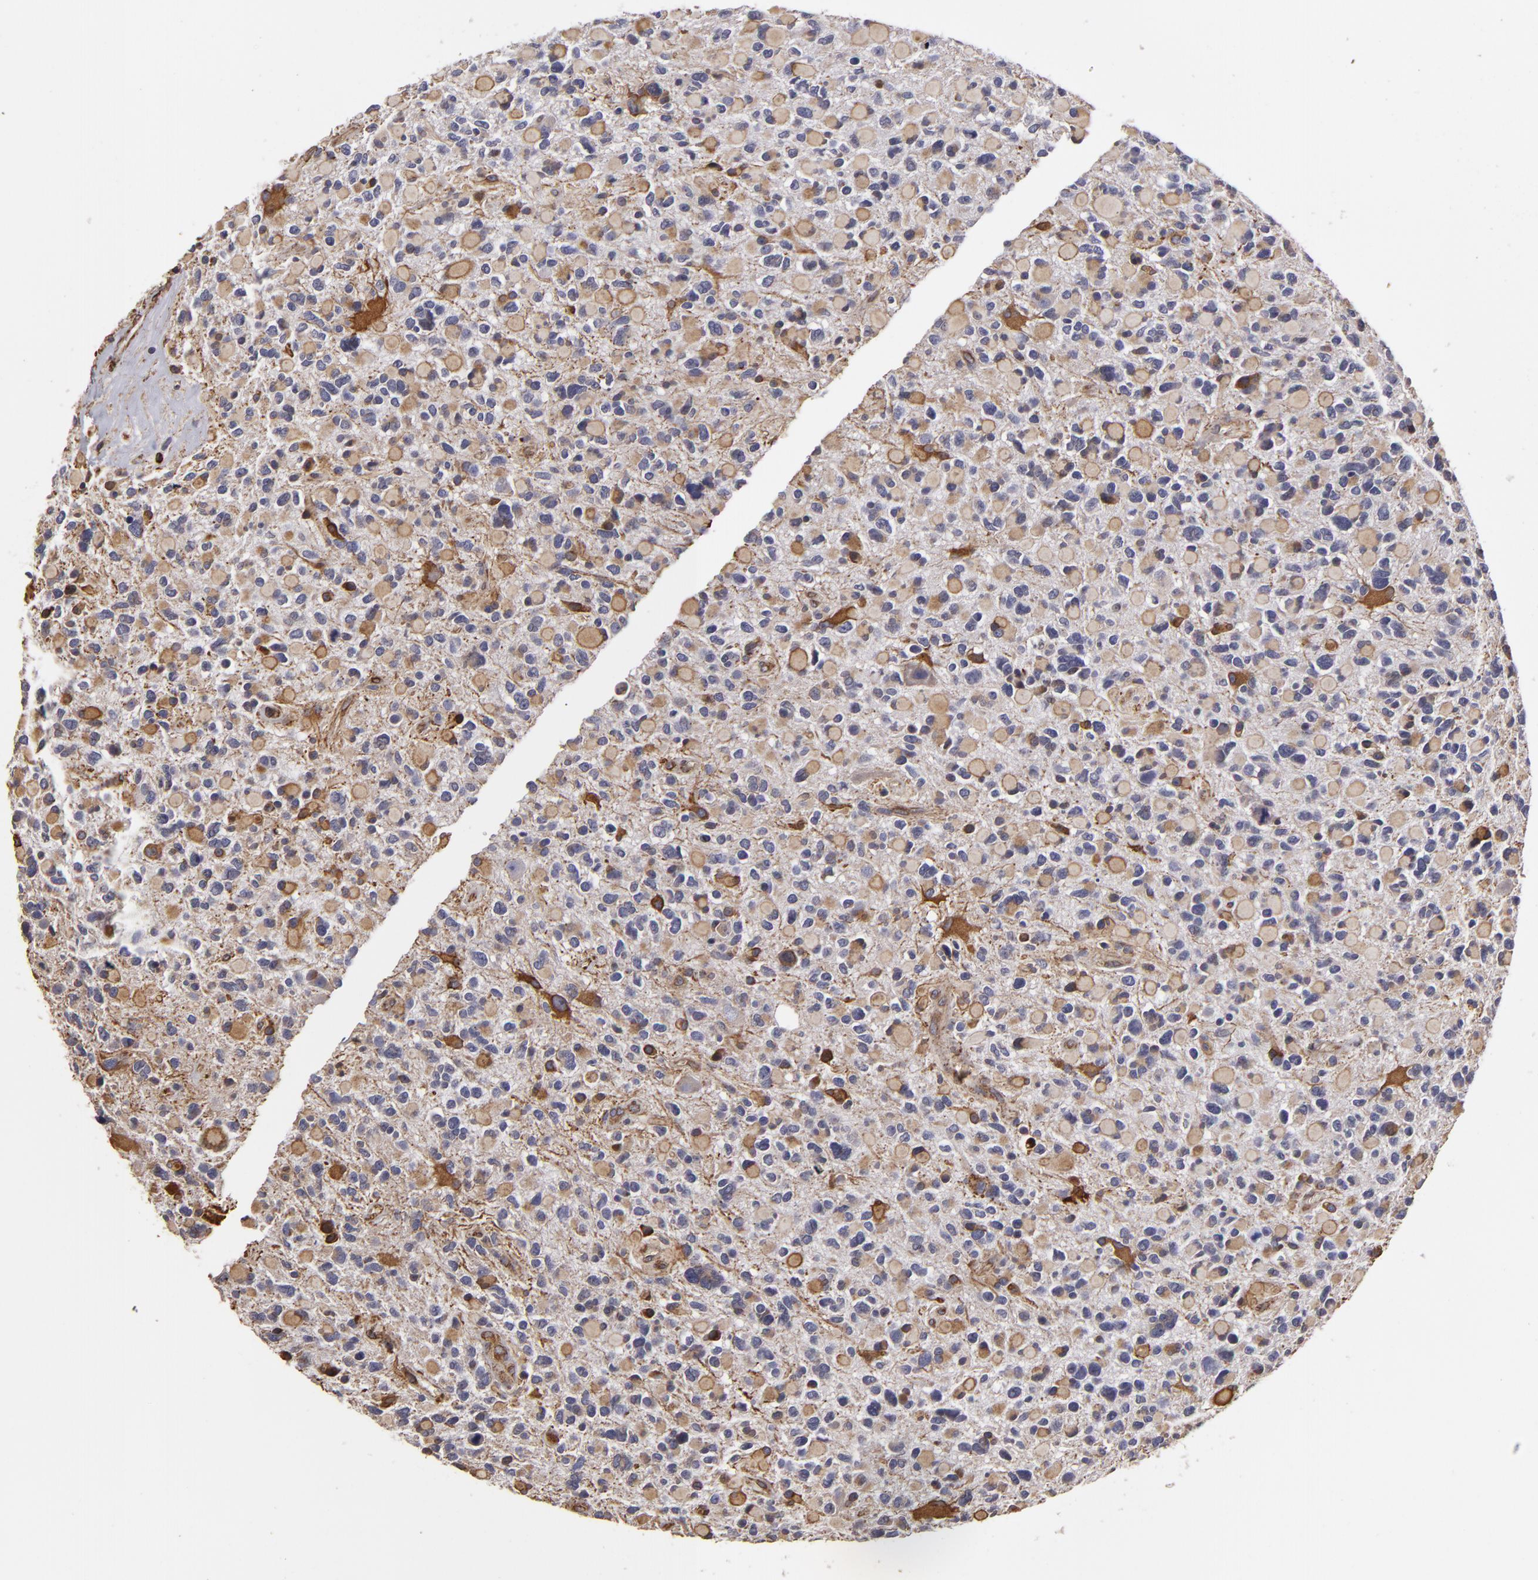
{"staining": {"intensity": "weak", "quantity": "25%-75%", "location": "cytoplasmic/membranous"}, "tissue": "glioma", "cell_type": "Tumor cells", "image_type": "cancer", "snomed": [{"axis": "morphology", "description": "Glioma, malignant, High grade"}, {"axis": "topography", "description": "Brain"}], "caption": "Brown immunohistochemical staining in human malignant high-grade glioma shows weak cytoplasmic/membranous positivity in about 25%-75% of tumor cells. (Brightfield microscopy of DAB IHC at high magnification).", "gene": "CYB5R3", "patient": {"sex": "female", "age": 37}}